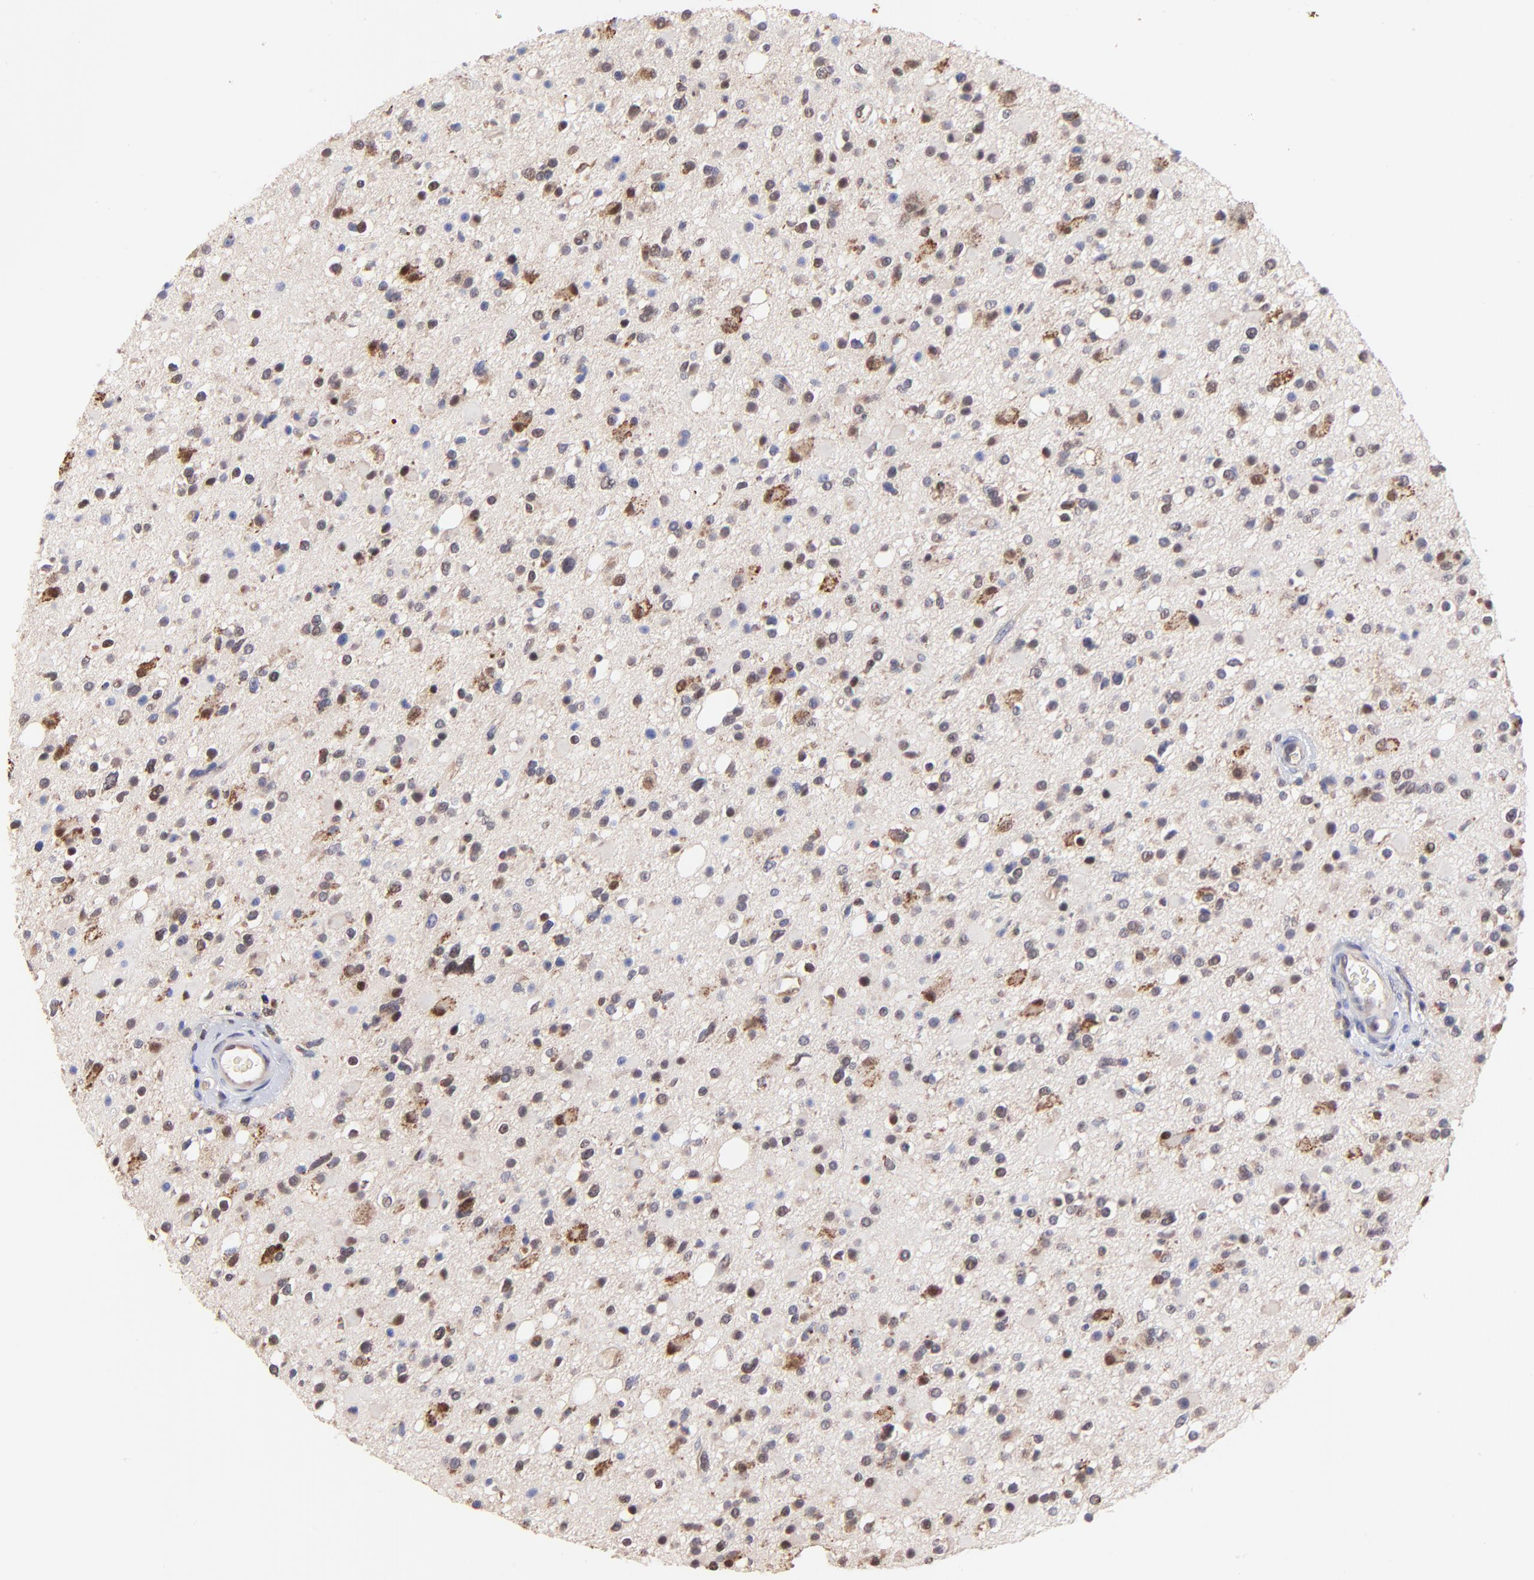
{"staining": {"intensity": "weak", "quantity": "<25%", "location": "cytoplasmic/membranous,nuclear"}, "tissue": "glioma", "cell_type": "Tumor cells", "image_type": "cancer", "snomed": [{"axis": "morphology", "description": "Glioma, malignant, High grade"}, {"axis": "topography", "description": "Brain"}], "caption": "DAB immunohistochemical staining of human high-grade glioma (malignant) exhibits no significant staining in tumor cells.", "gene": "PSMA6", "patient": {"sex": "male", "age": 33}}